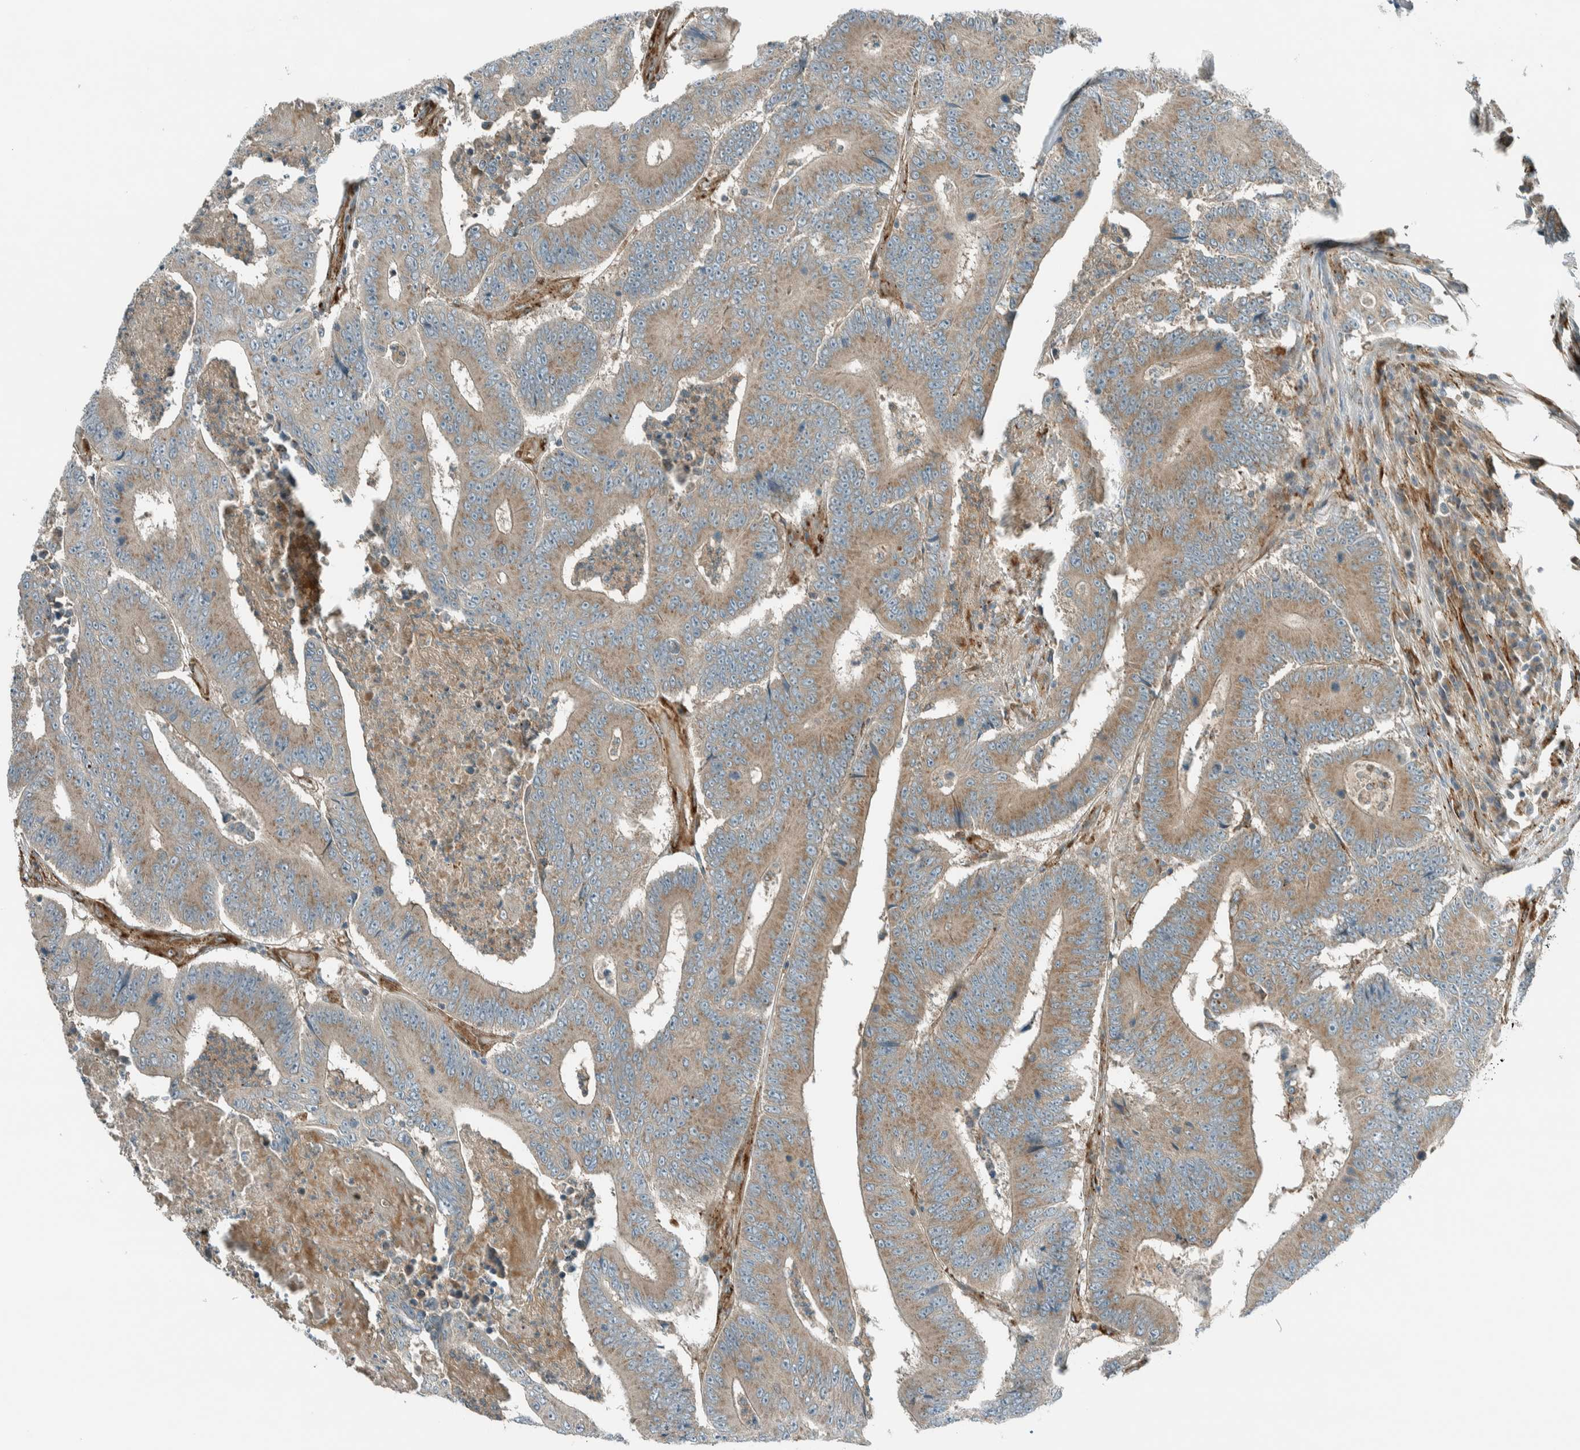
{"staining": {"intensity": "weak", "quantity": ">75%", "location": "cytoplasmic/membranous"}, "tissue": "colorectal cancer", "cell_type": "Tumor cells", "image_type": "cancer", "snomed": [{"axis": "morphology", "description": "Adenocarcinoma, NOS"}, {"axis": "topography", "description": "Colon"}], "caption": "Immunohistochemistry (IHC) image of human adenocarcinoma (colorectal) stained for a protein (brown), which shows low levels of weak cytoplasmic/membranous staining in approximately >75% of tumor cells.", "gene": "EXOC7", "patient": {"sex": "male", "age": 83}}